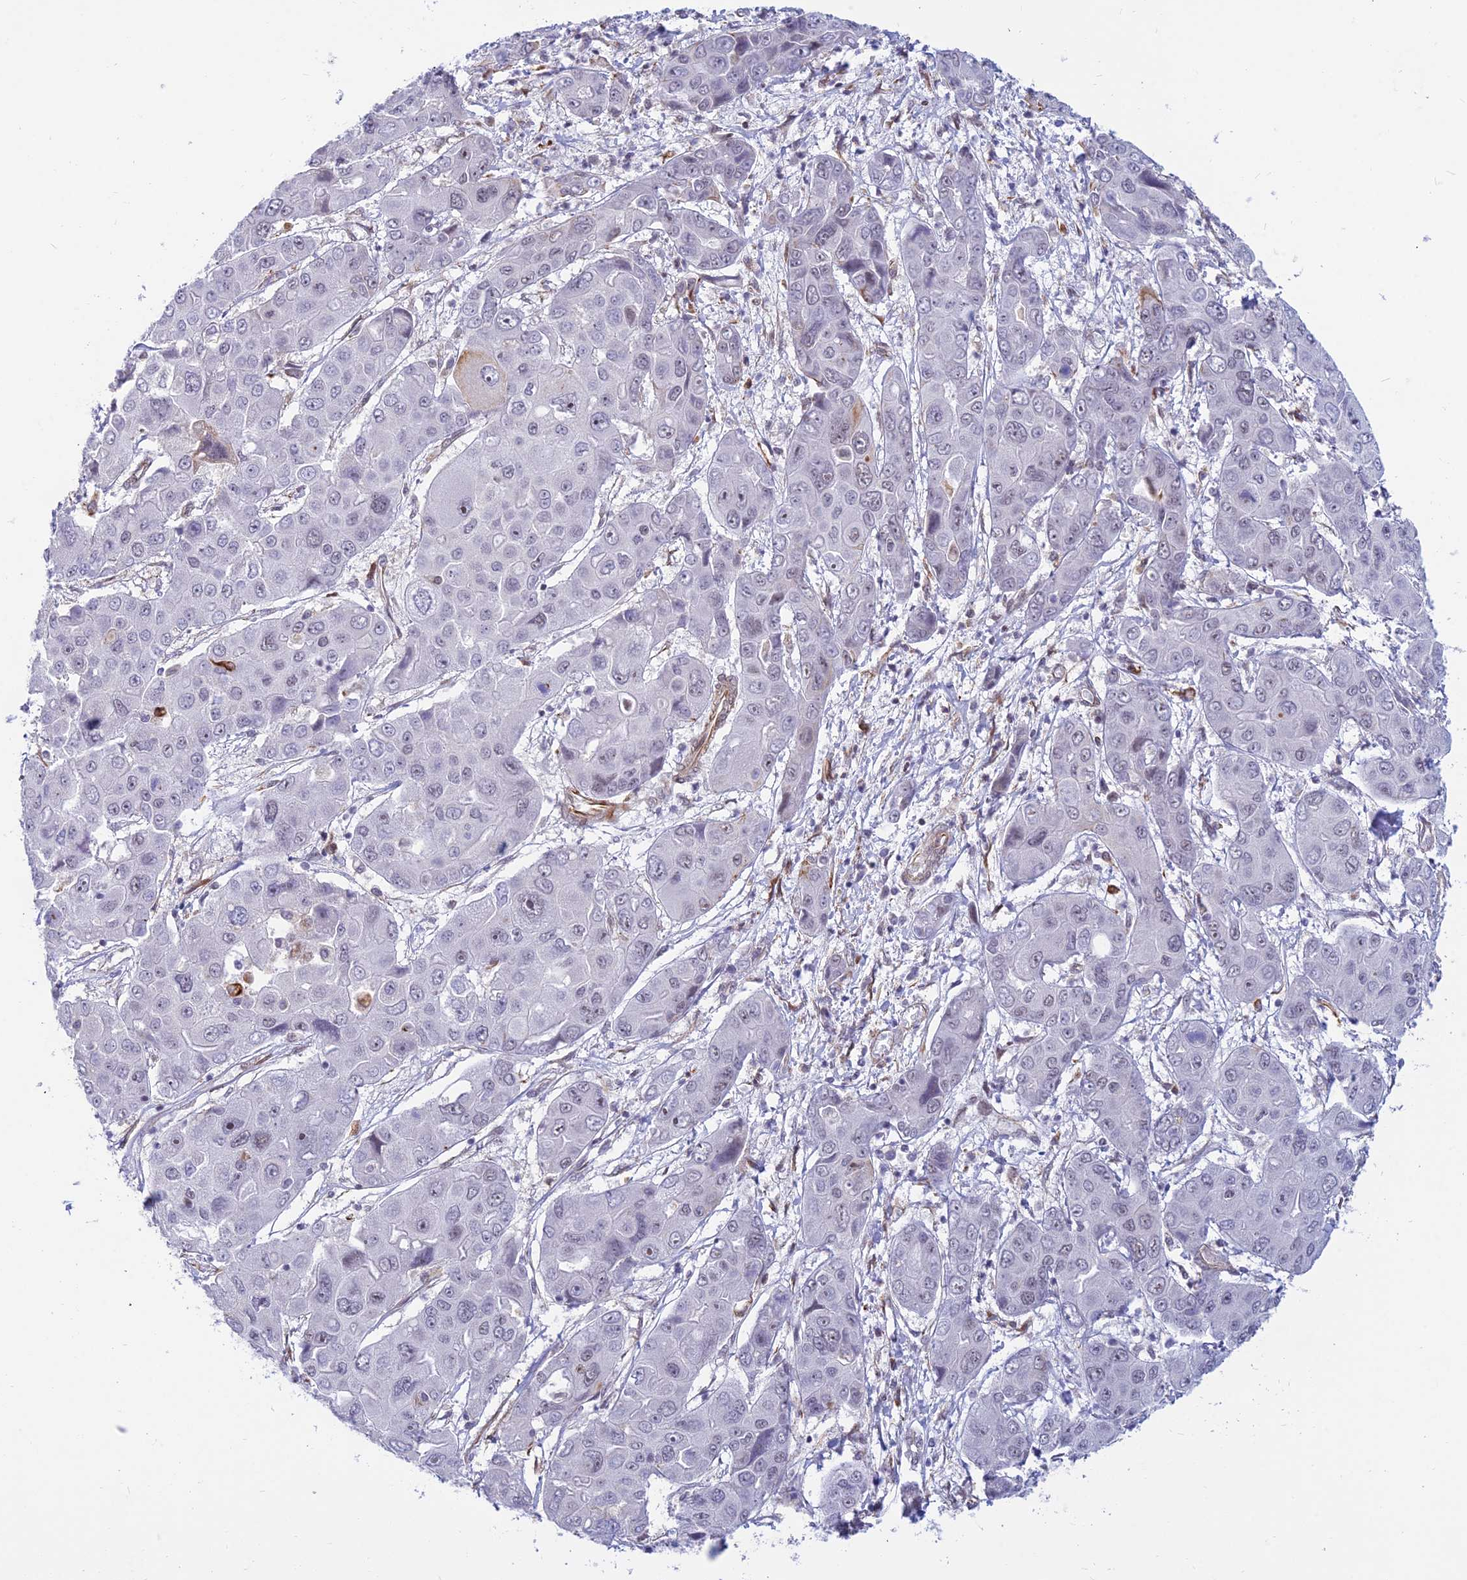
{"staining": {"intensity": "negative", "quantity": "none", "location": "none"}, "tissue": "liver cancer", "cell_type": "Tumor cells", "image_type": "cancer", "snomed": [{"axis": "morphology", "description": "Cholangiocarcinoma"}, {"axis": "topography", "description": "Liver"}], "caption": "The photomicrograph shows no significant expression in tumor cells of cholangiocarcinoma (liver).", "gene": "SAPCD2", "patient": {"sex": "male", "age": 67}}